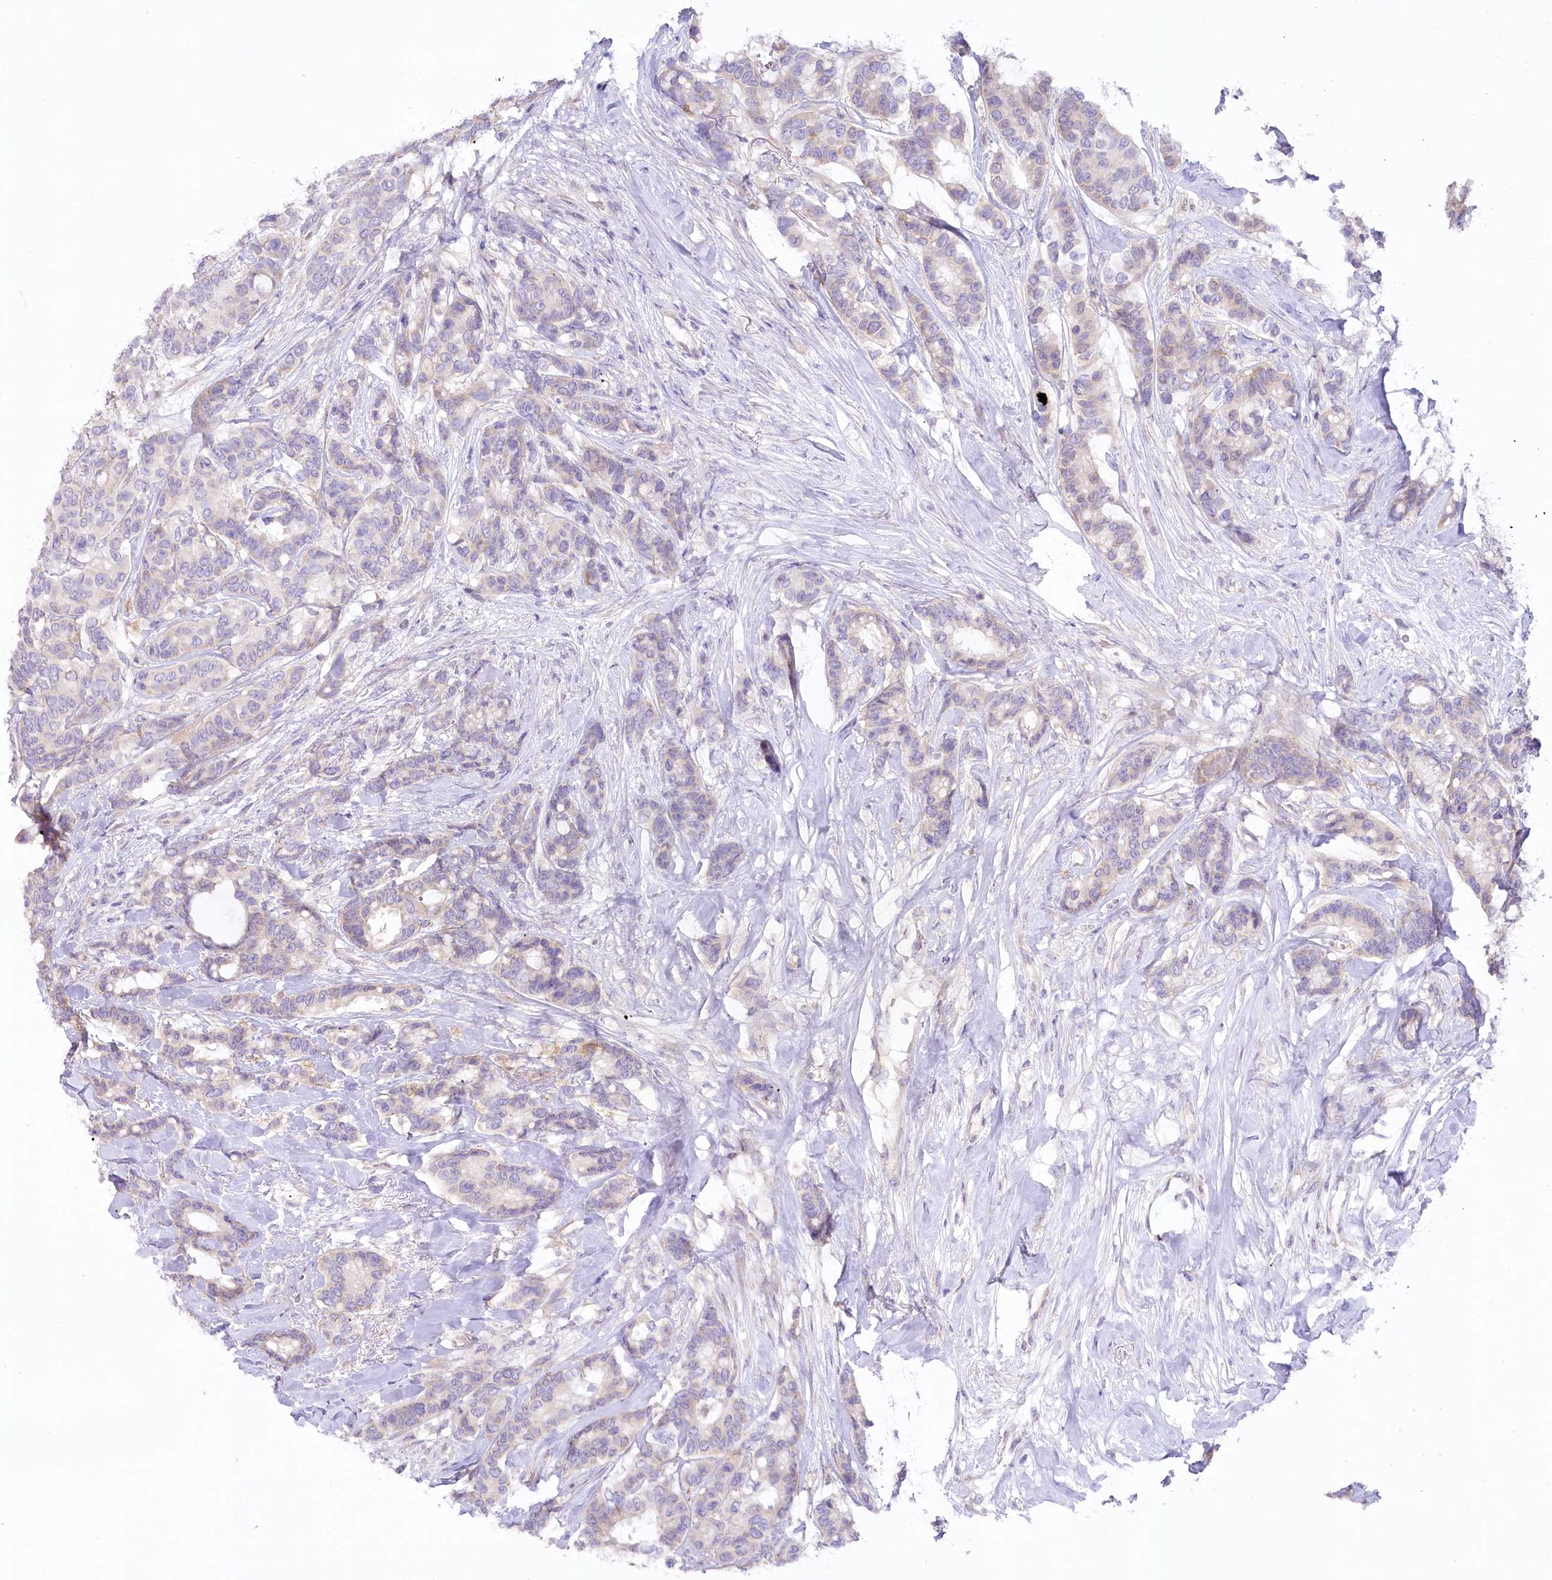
{"staining": {"intensity": "weak", "quantity": "25%-75%", "location": "cytoplasmic/membranous"}, "tissue": "breast cancer", "cell_type": "Tumor cells", "image_type": "cancer", "snomed": [{"axis": "morphology", "description": "Duct carcinoma"}, {"axis": "topography", "description": "Breast"}], "caption": "Protein expression analysis of invasive ductal carcinoma (breast) demonstrates weak cytoplasmic/membranous expression in about 25%-75% of tumor cells.", "gene": "MYOZ1", "patient": {"sex": "female", "age": 87}}